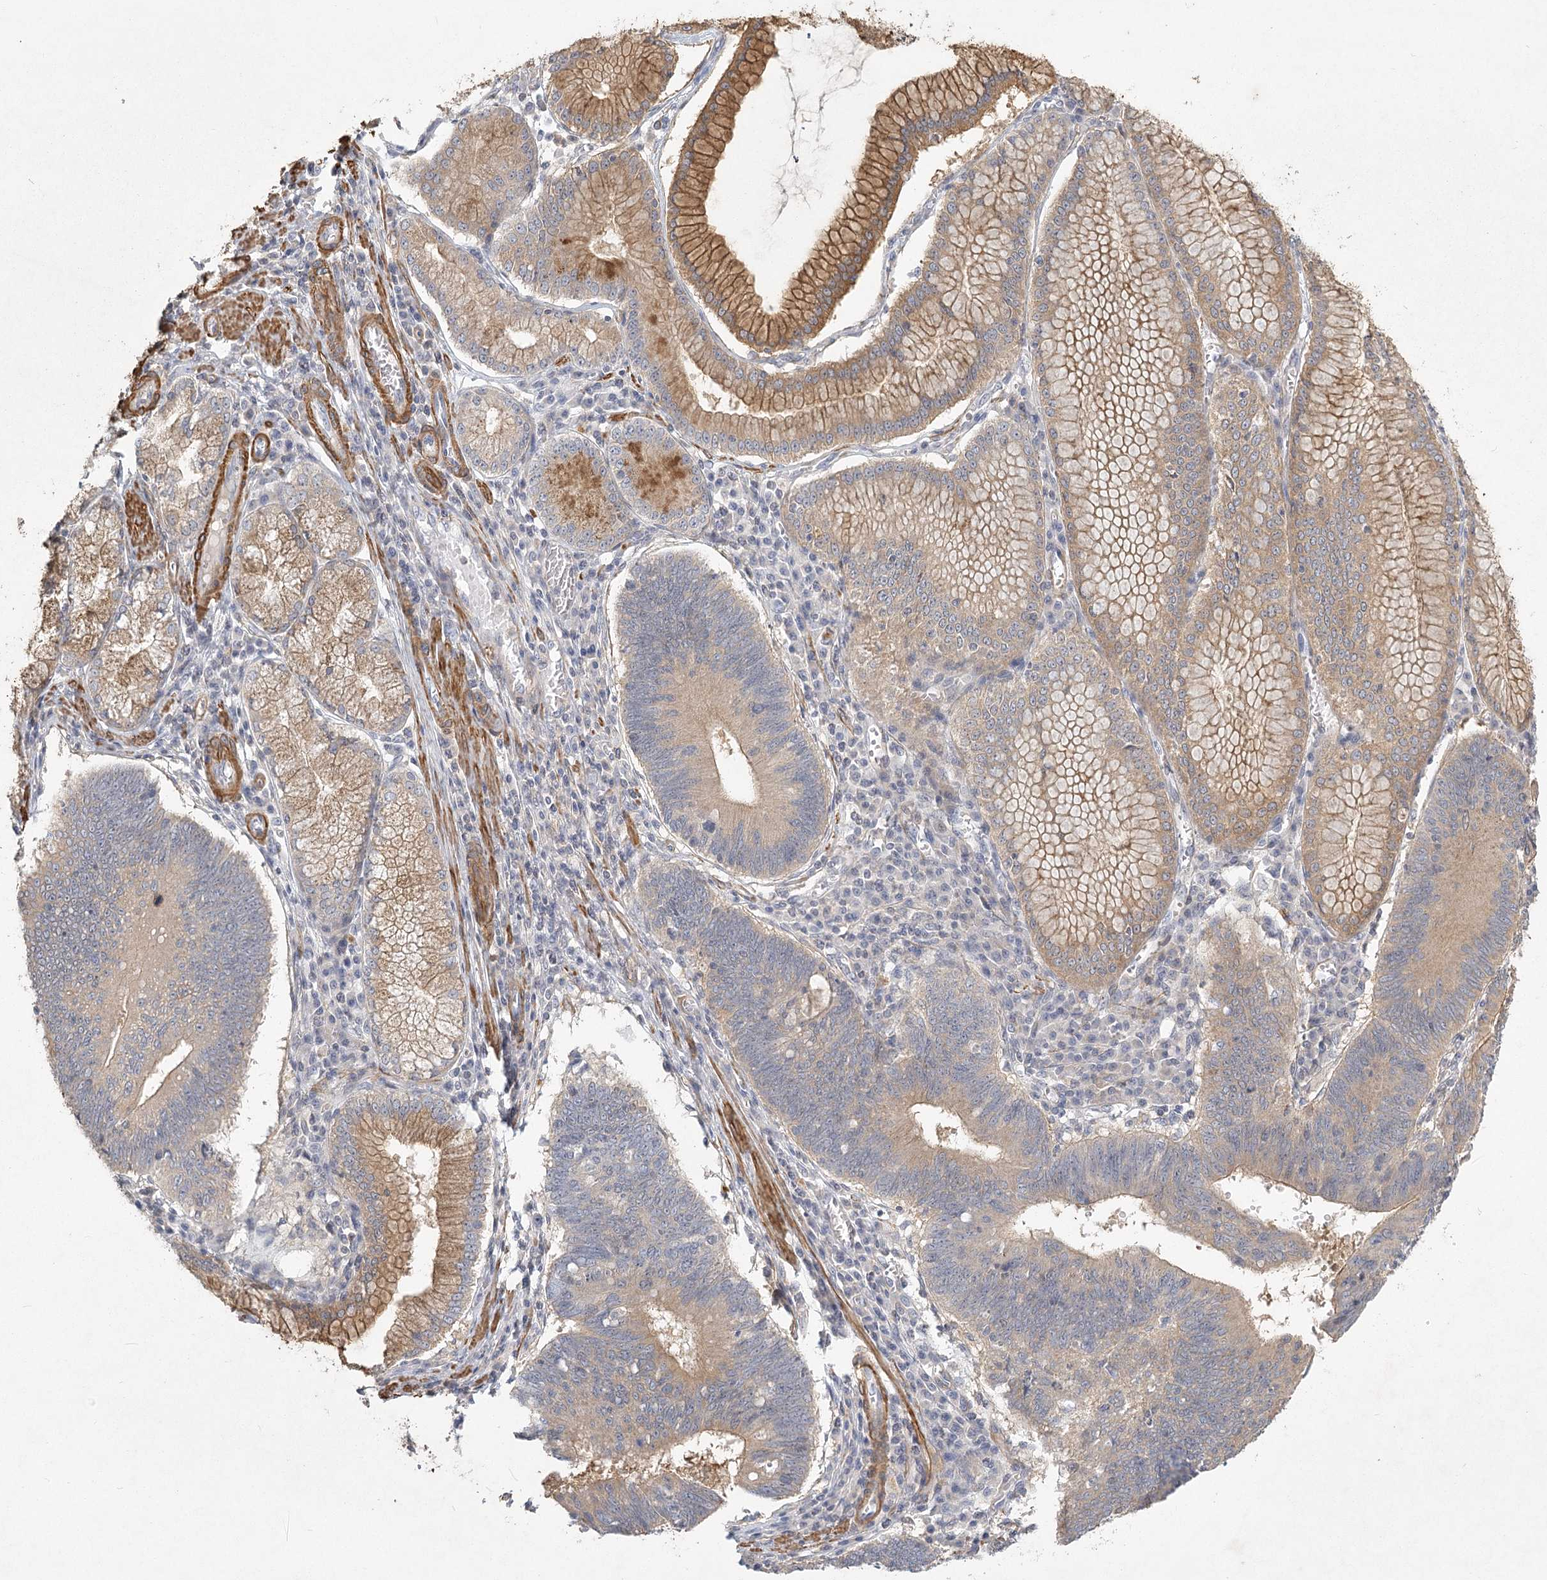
{"staining": {"intensity": "weak", "quantity": "<25%", "location": "cytoplasmic/membranous"}, "tissue": "stomach cancer", "cell_type": "Tumor cells", "image_type": "cancer", "snomed": [{"axis": "morphology", "description": "Adenocarcinoma, NOS"}, {"axis": "topography", "description": "Stomach"}], "caption": "Photomicrograph shows no significant protein positivity in tumor cells of stomach cancer.", "gene": "INPP4B", "patient": {"sex": "male", "age": 59}}